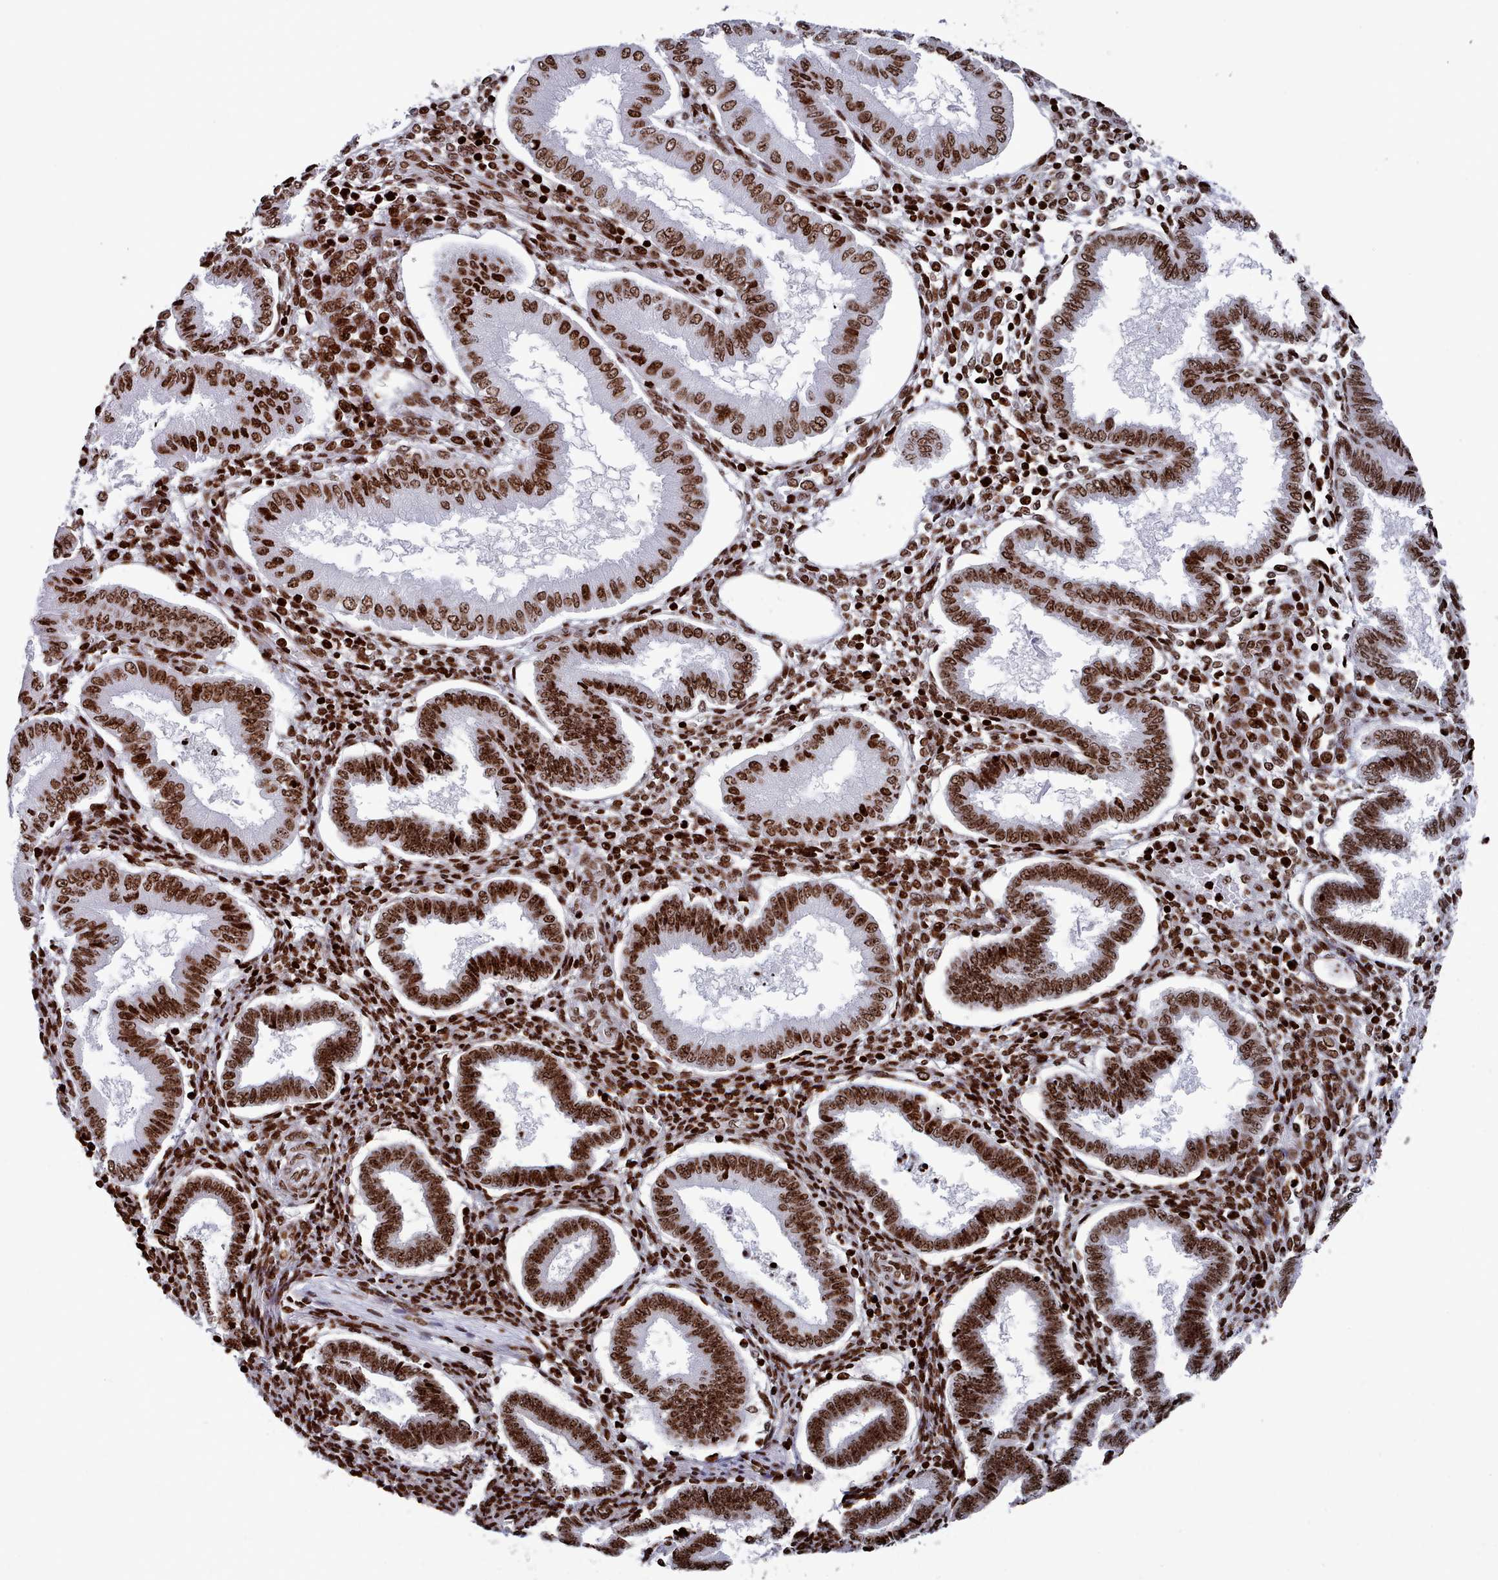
{"staining": {"intensity": "strong", "quantity": ">75%", "location": "nuclear"}, "tissue": "endometrium", "cell_type": "Cells in endometrial stroma", "image_type": "normal", "snomed": [{"axis": "morphology", "description": "Normal tissue, NOS"}, {"axis": "topography", "description": "Endometrium"}], "caption": "Brown immunohistochemical staining in unremarkable endometrium demonstrates strong nuclear staining in about >75% of cells in endometrial stroma.", "gene": "PCDHB11", "patient": {"sex": "female", "age": 24}}